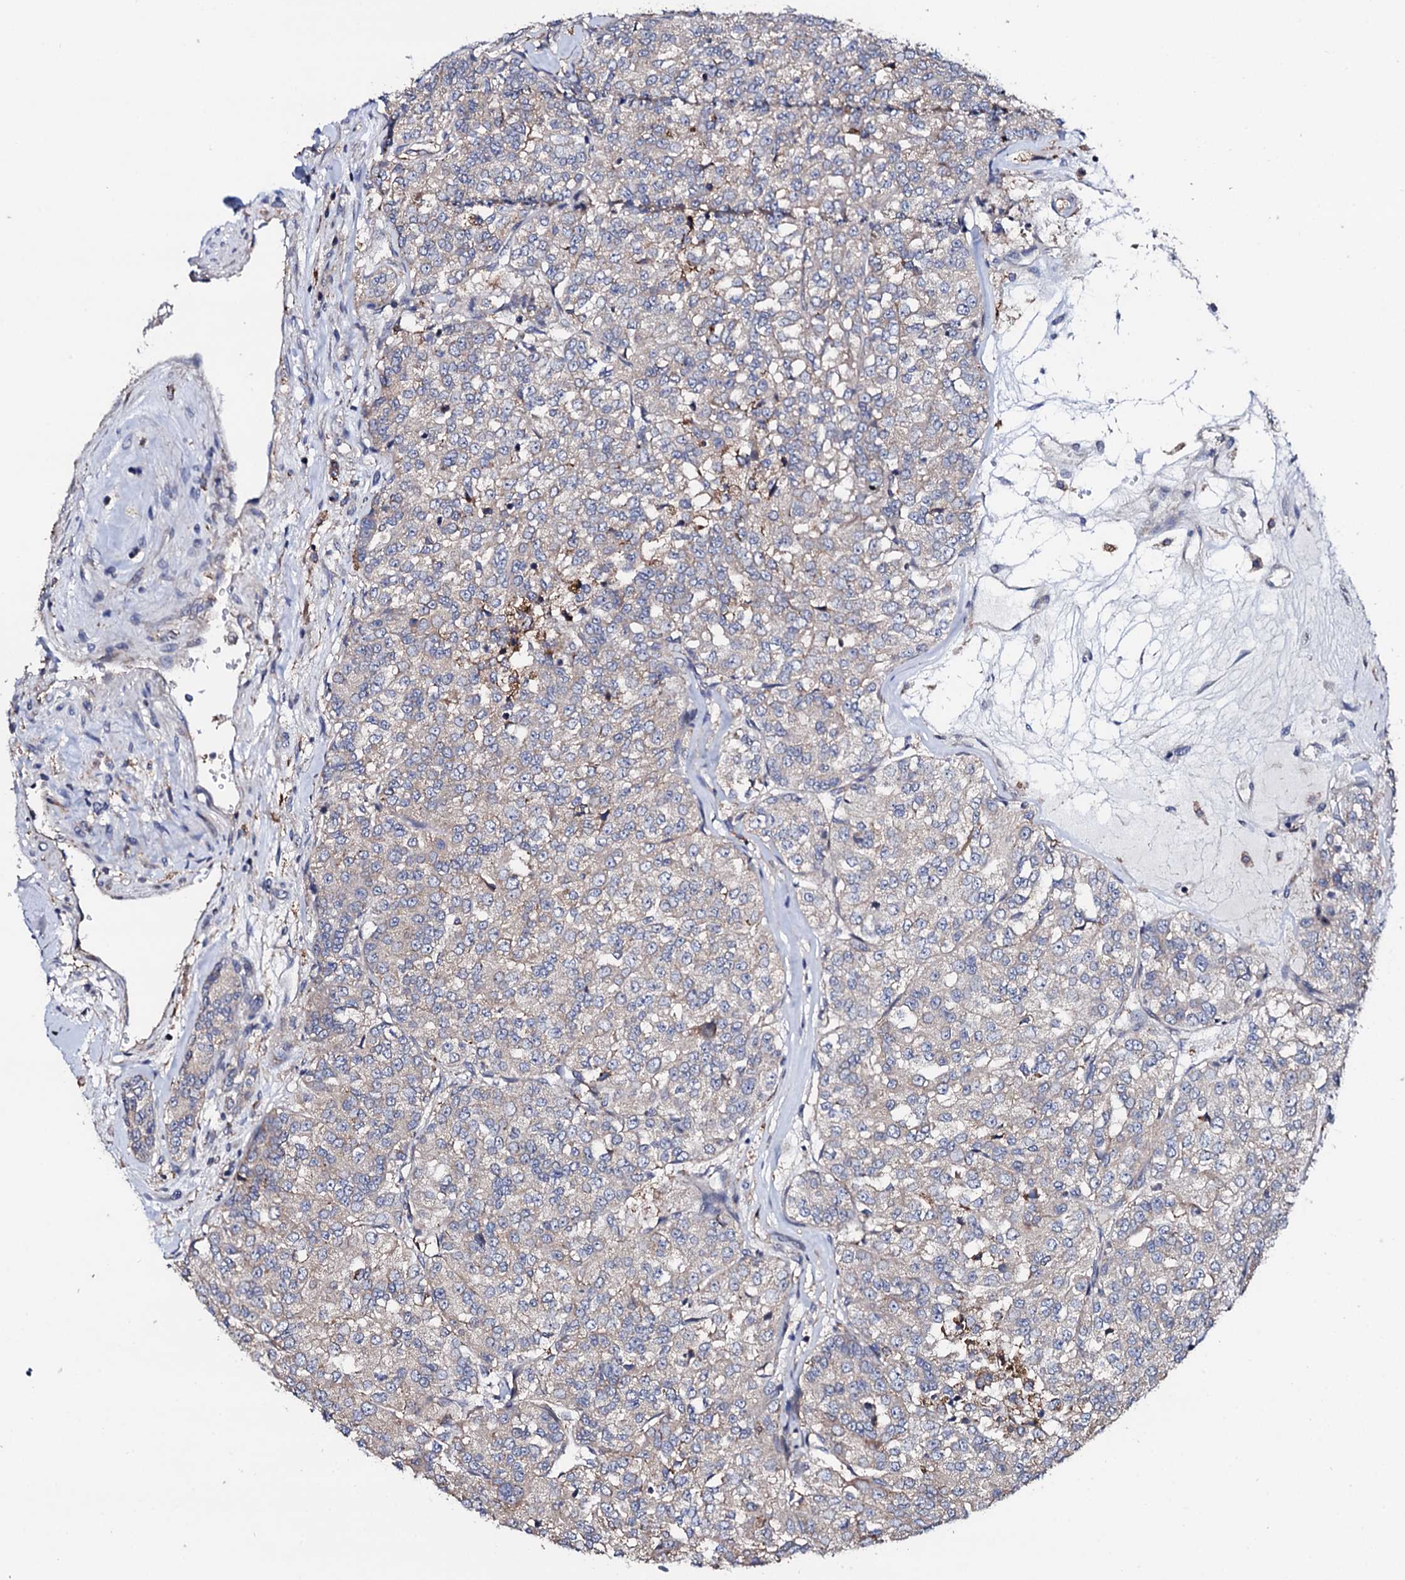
{"staining": {"intensity": "negative", "quantity": "none", "location": "none"}, "tissue": "renal cancer", "cell_type": "Tumor cells", "image_type": "cancer", "snomed": [{"axis": "morphology", "description": "Adenocarcinoma, NOS"}, {"axis": "topography", "description": "Kidney"}], "caption": "DAB immunohistochemical staining of human renal cancer shows no significant expression in tumor cells. The staining was performed using DAB (3,3'-diaminobenzidine) to visualize the protein expression in brown, while the nuclei were stained in blue with hematoxylin (Magnification: 20x).", "gene": "EDC3", "patient": {"sex": "female", "age": 63}}